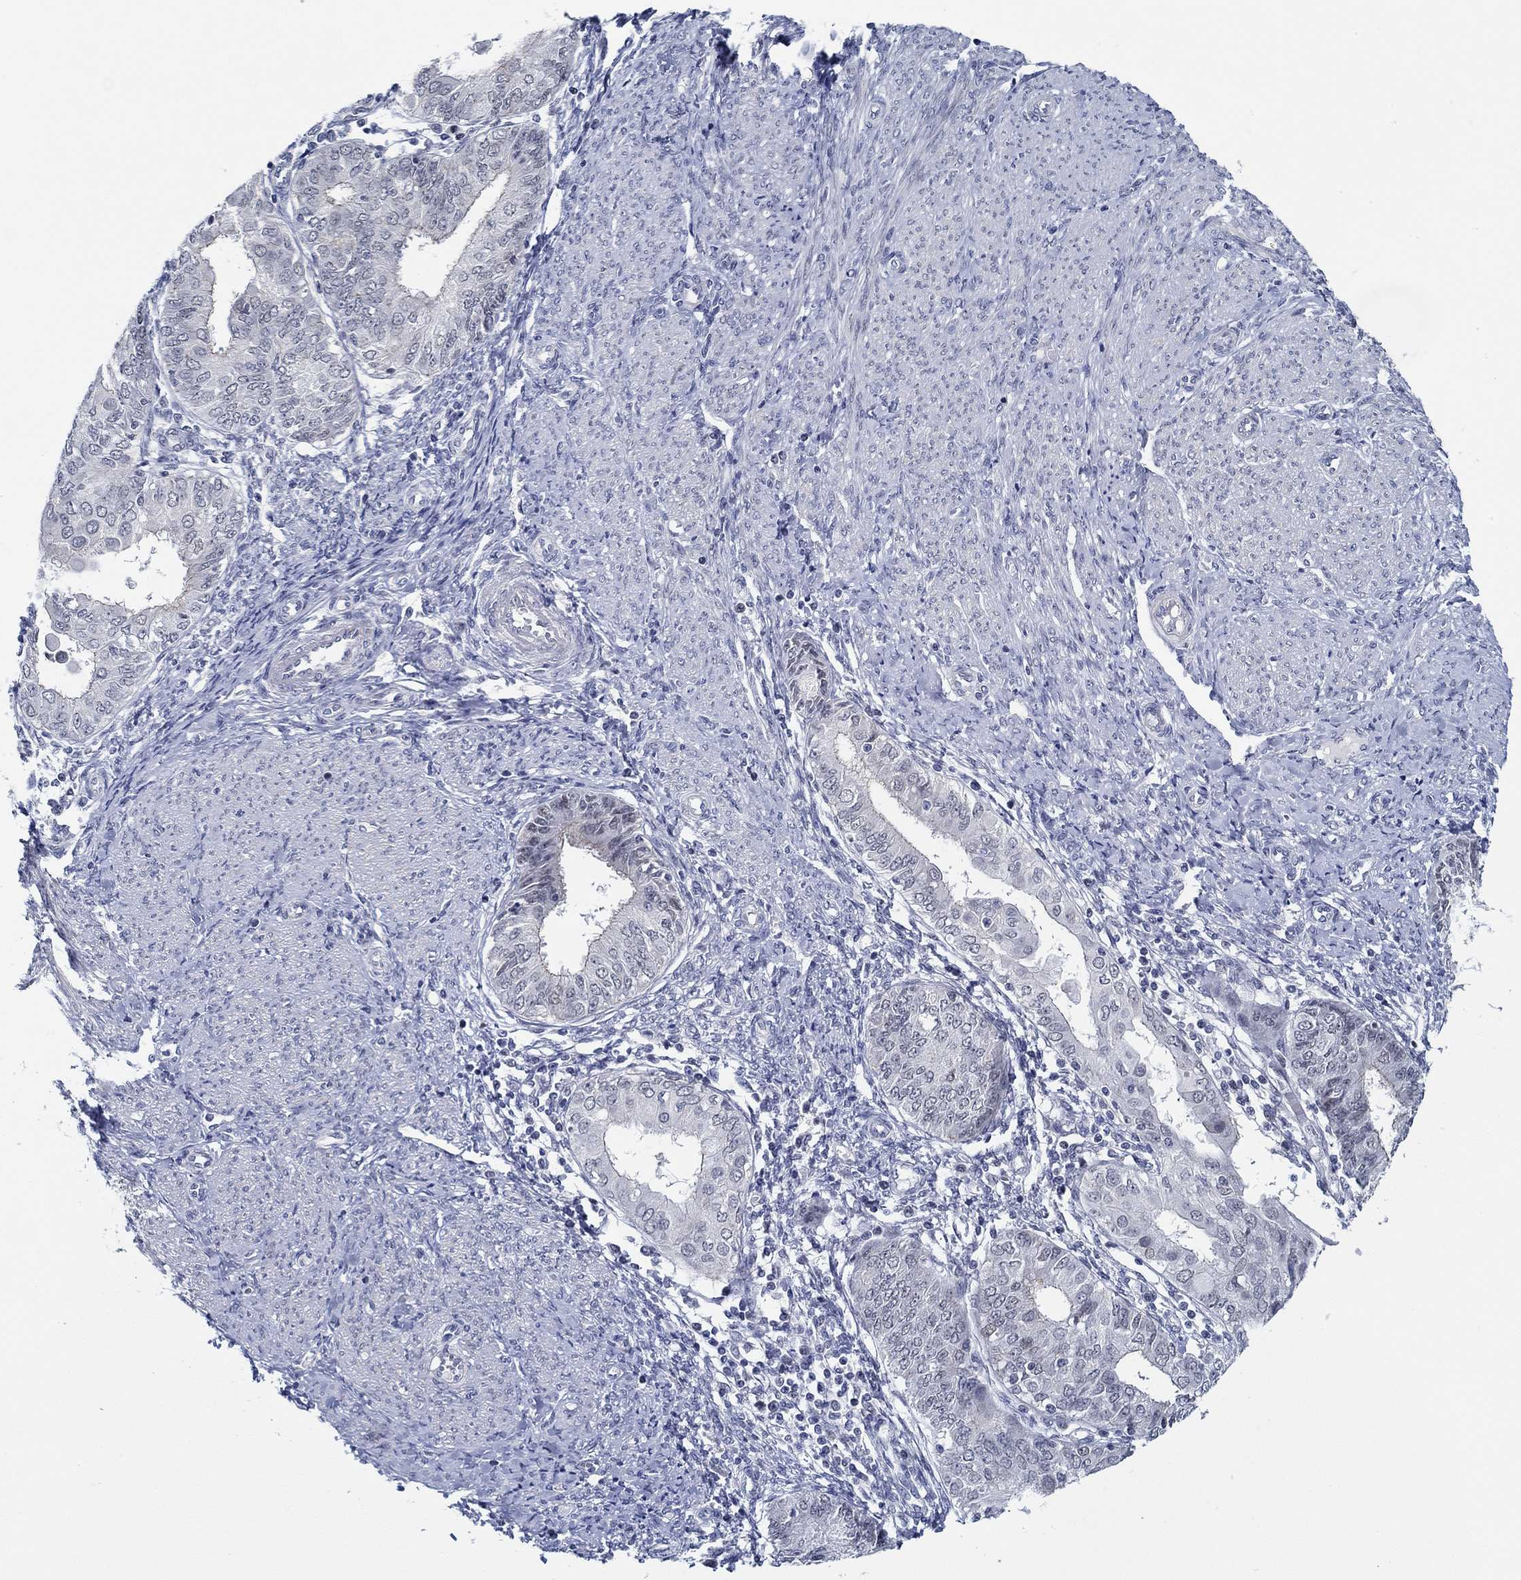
{"staining": {"intensity": "negative", "quantity": "none", "location": "none"}, "tissue": "endometrial cancer", "cell_type": "Tumor cells", "image_type": "cancer", "snomed": [{"axis": "morphology", "description": "Adenocarcinoma, NOS"}, {"axis": "topography", "description": "Endometrium"}], "caption": "Human endometrial cancer (adenocarcinoma) stained for a protein using IHC demonstrates no expression in tumor cells.", "gene": "SLC34A1", "patient": {"sex": "female", "age": 68}}